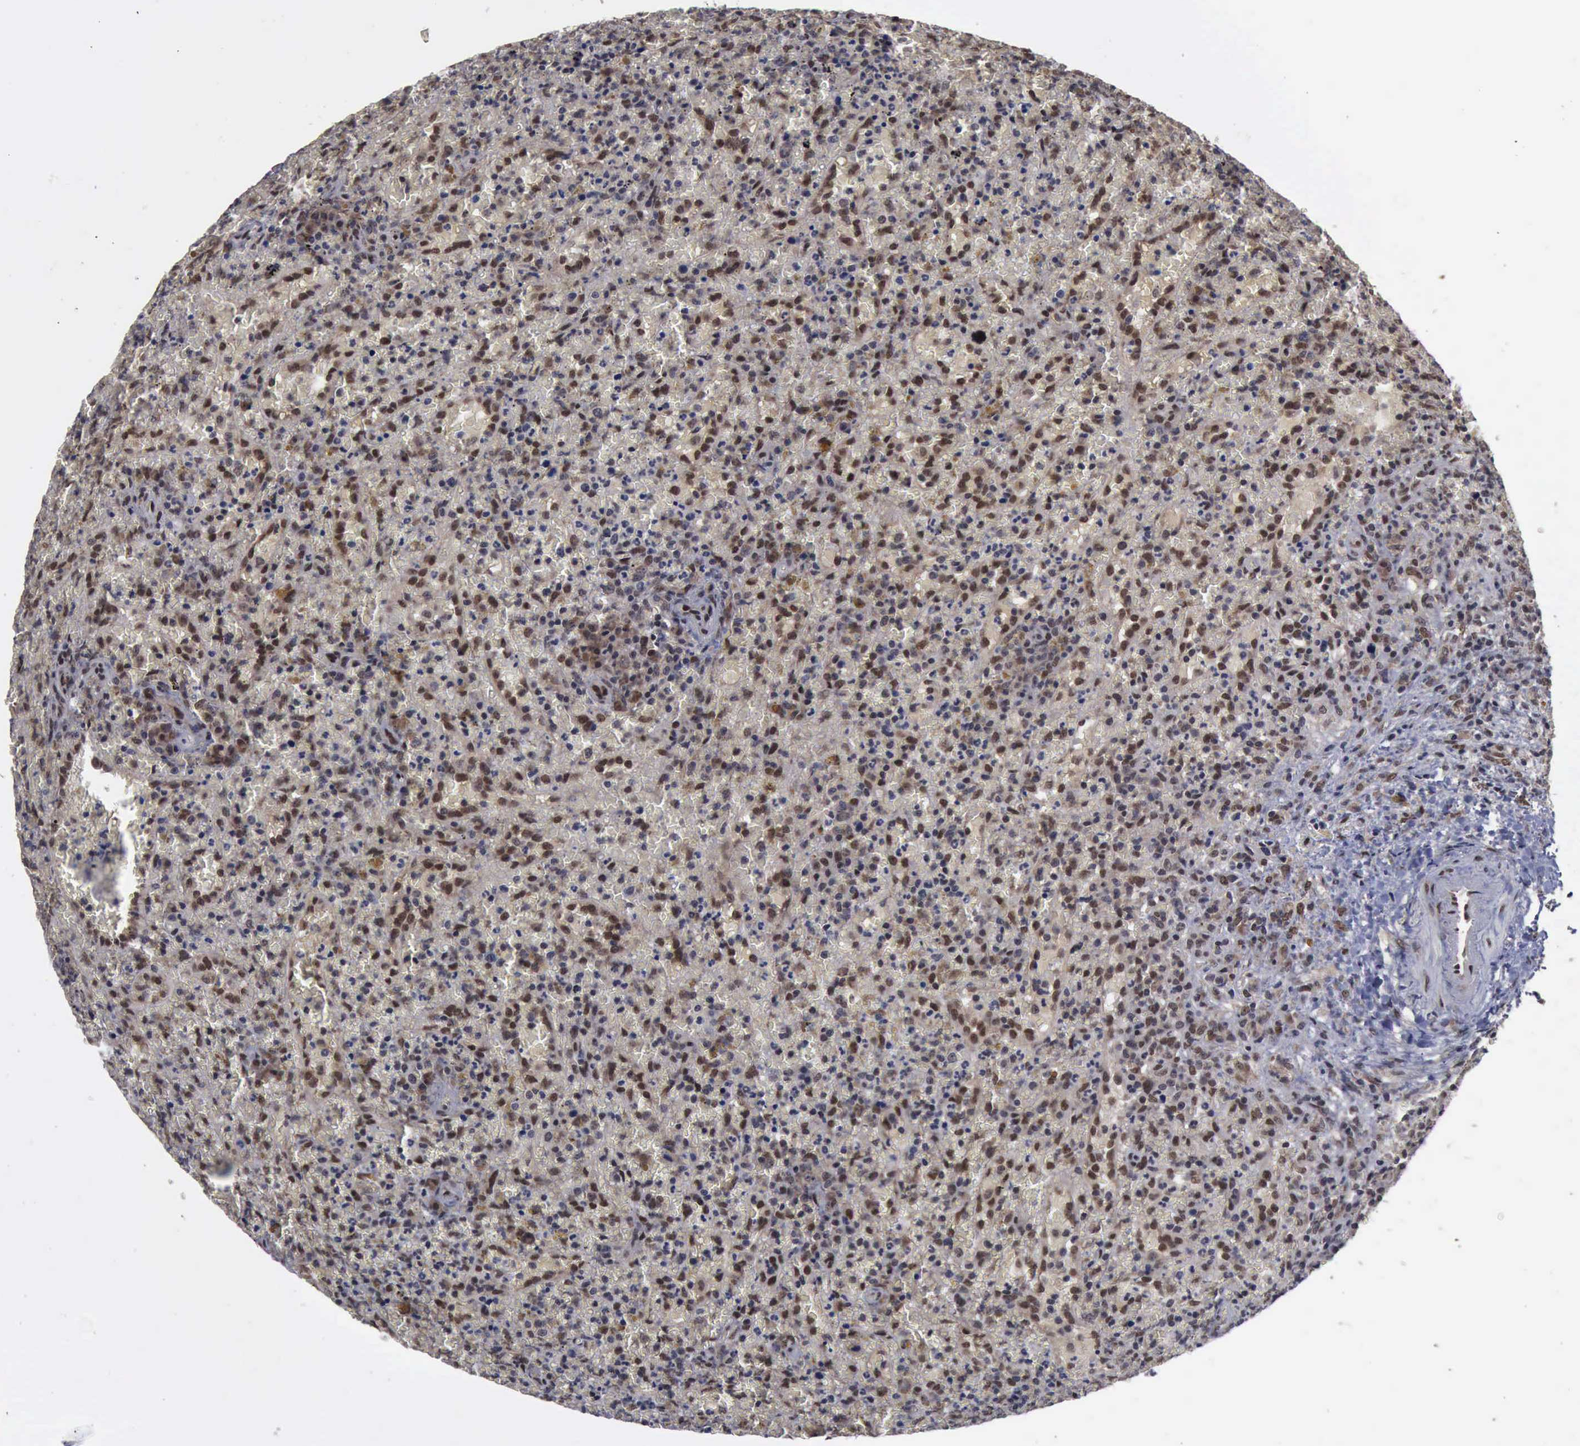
{"staining": {"intensity": "moderate", "quantity": "25%-75%", "location": "nuclear"}, "tissue": "lymphoma", "cell_type": "Tumor cells", "image_type": "cancer", "snomed": [{"axis": "morphology", "description": "Malignant lymphoma, non-Hodgkin's type, High grade"}, {"axis": "topography", "description": "Spleen"}, {"axis": "topography", "description": "Lymph node"}], "caption": "Protein expression analysis of human malignant lymphoma, non-Hodgkin's type (high-grade) reveals moderate nuclear expression in about 25%-75% of tumor cells.", "gene": "RTCB", "patient": {"sex": "female", "age": 70}}